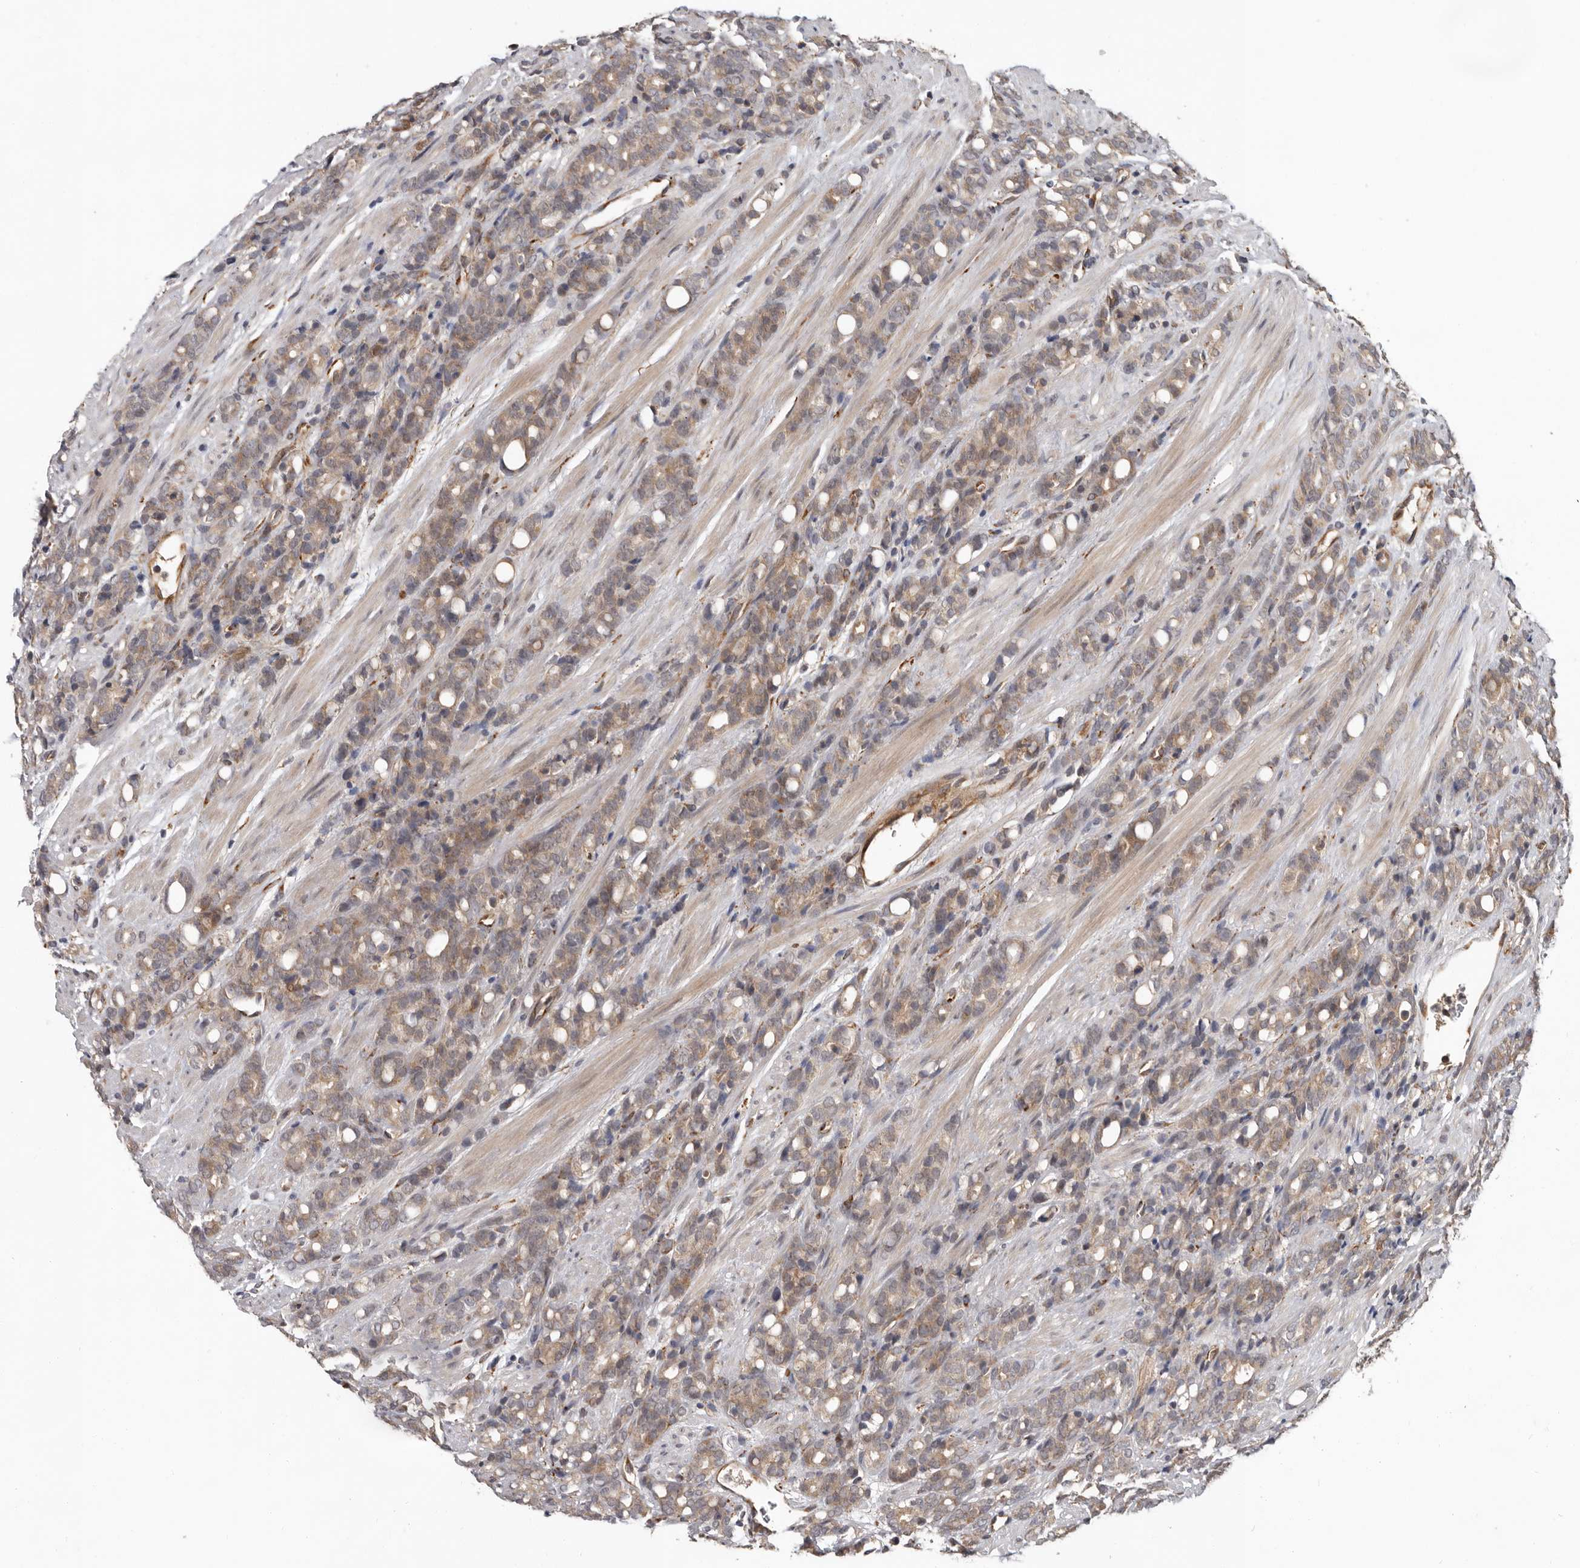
{"staining": {"intensity": "weak", "quantity": ">75%", "location": "cytoplasmic/membranous"}, "tissue": "prostate cancer", "cell_type": "Tumor cells", "image_type": "cancer", "snomed": [{"axis": "morphology", "description": "Adenocarcinoma, High grade"}, {"axis": "topography", "description": "Prostate"}], "caption": "DAB (3,3'-diaminobenzidine) immunohistochemical staining of prostate cancer (adenocarcinoma (high-grade)) reveals weak cytoplasmic/membranous protein expression in about >75% of tumor cells.", "gene": "MTF1", "patient": {"sex": "male", "age": 62}}